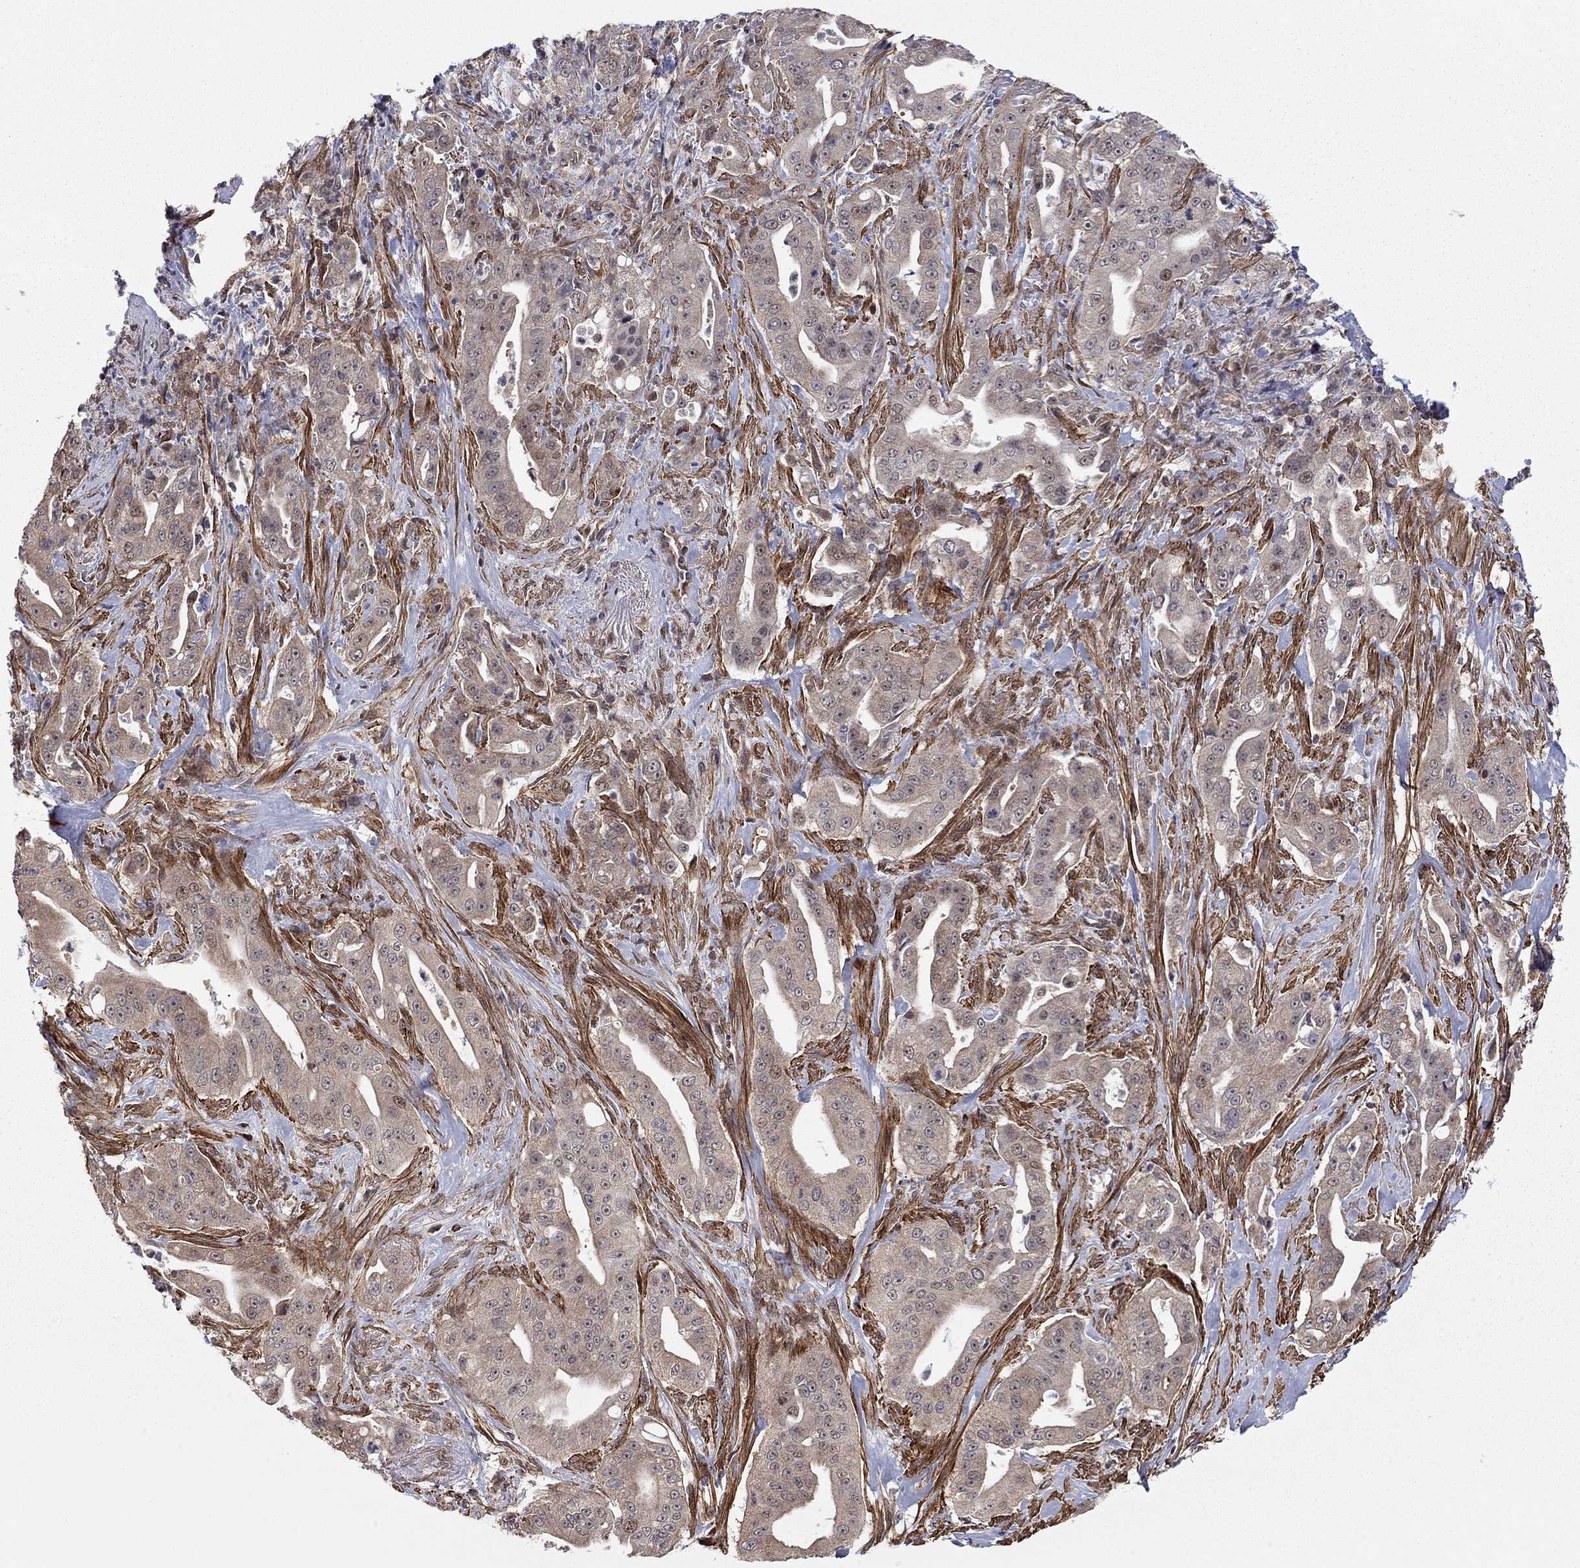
{"staining": {"intensity": "weak", "quantity": "<25%", "location": "cytoplasmic/membranous"}, "tissue": "pancreatic cancer", "cell_type": "Tumor cells", "image_type": "cancer", "snomed": [{"axis": "morphology", "description": "Normal tissue, NOS"}, {"axis": "morphology", "description": "Inflammation, NOS"}, {"axis": "morphology", "description": "Adenocarcinoma, NOS"}, {"axis": "topography", "description": "Pancreas"}], "caption": "Protein analysis of adenocarcinoma (pancreatic) shows no significant expression in tumor cells.", "gene": "TDP1", "patient": {"sex": "male", "age": 57}}